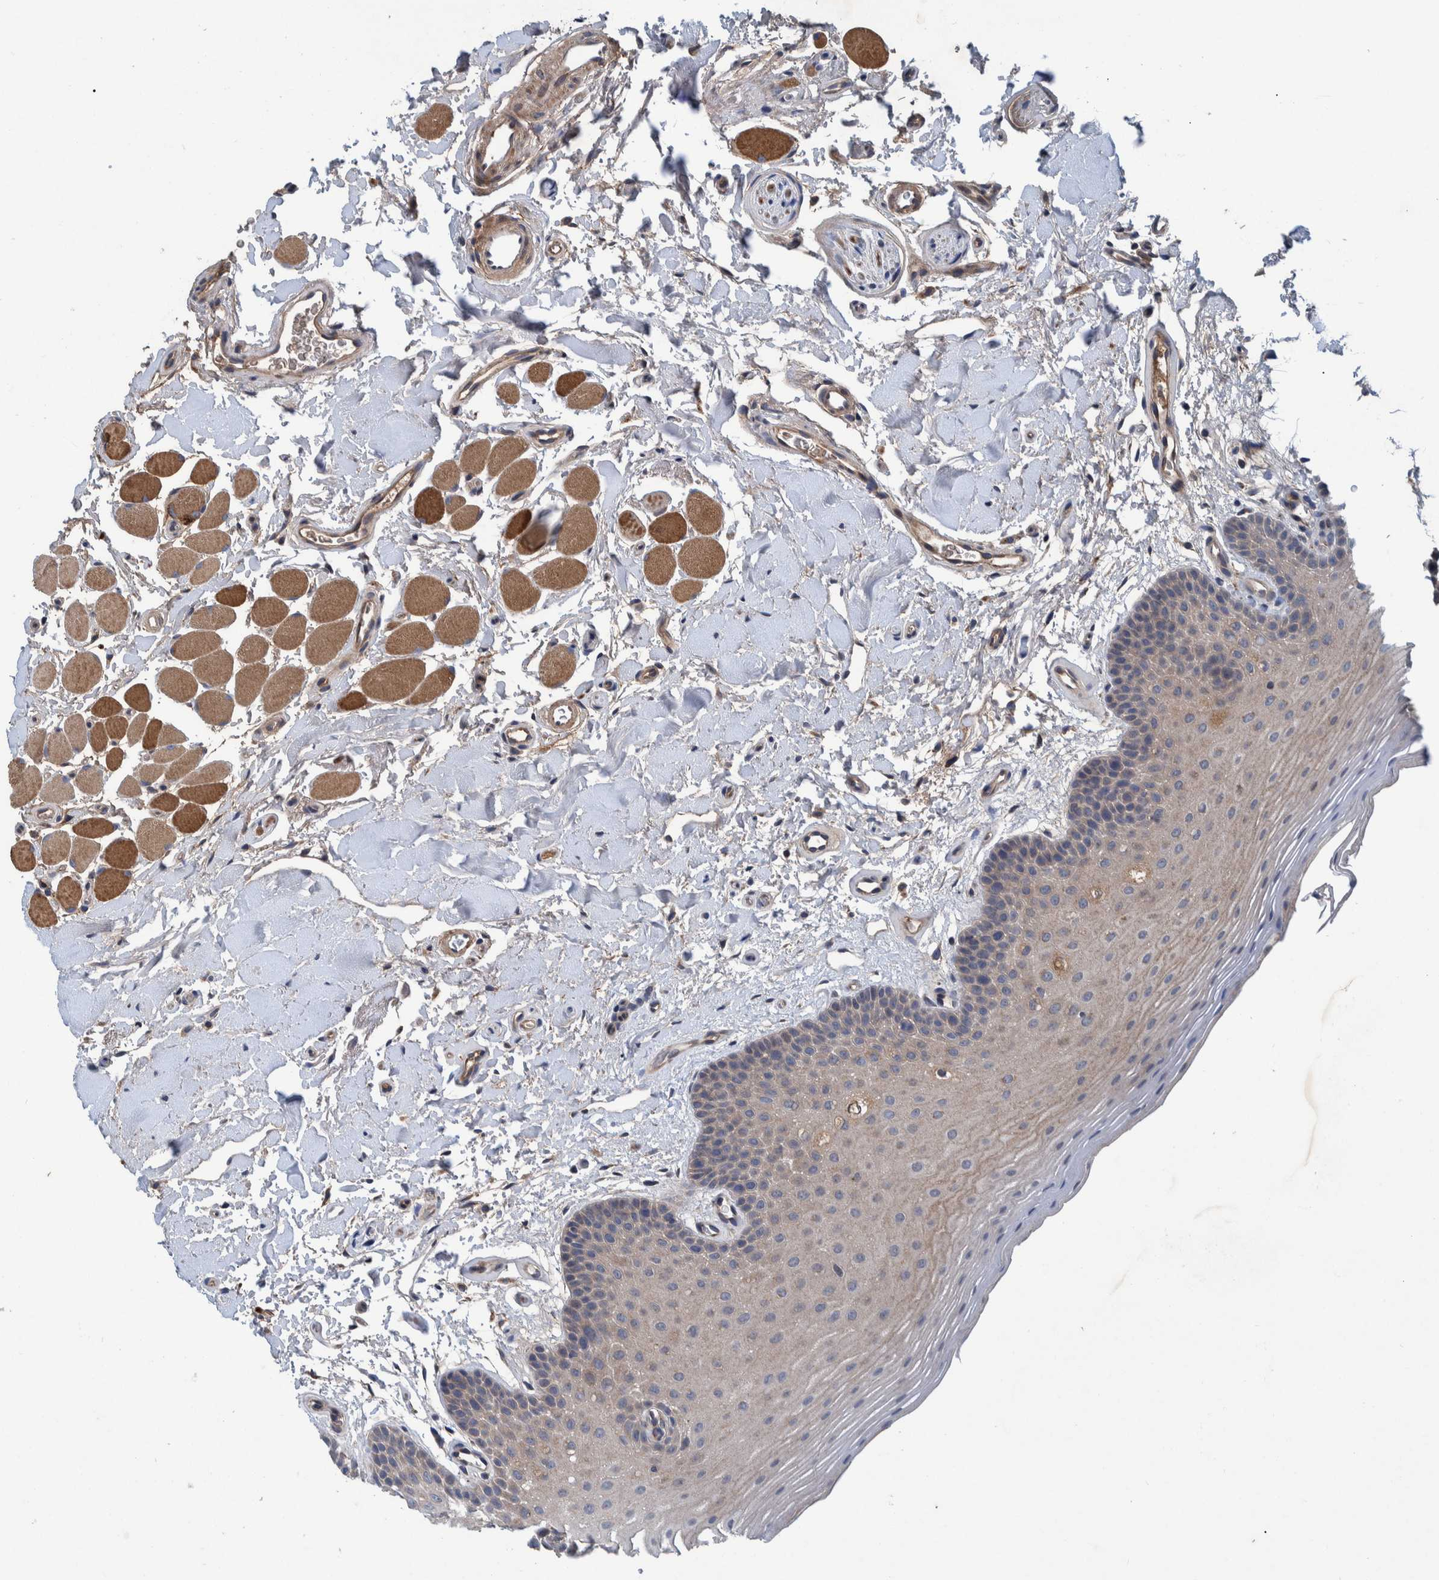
{"staining": {"intensity": "weak", "quantity": "25%-75%", "location": "cytoplasmic/membranous"}, "tissue": "oral mucosa", "cell_type": "Squamous epithelial cells", "image_type": "normal", "snomed": [{"axis": "morphology", "description": "Normal tissue, NOS"}, {"axis": "topography", "description": "Oral tissue"}], "caption": "Protein analysis of normal oral mucosa exhibits weak cytoplasmic/membranous positivity in about 25%-75% of squamous epithelial cells.", "gene": "ITIH3", "patient": {"sex": "male", "age": 62}}